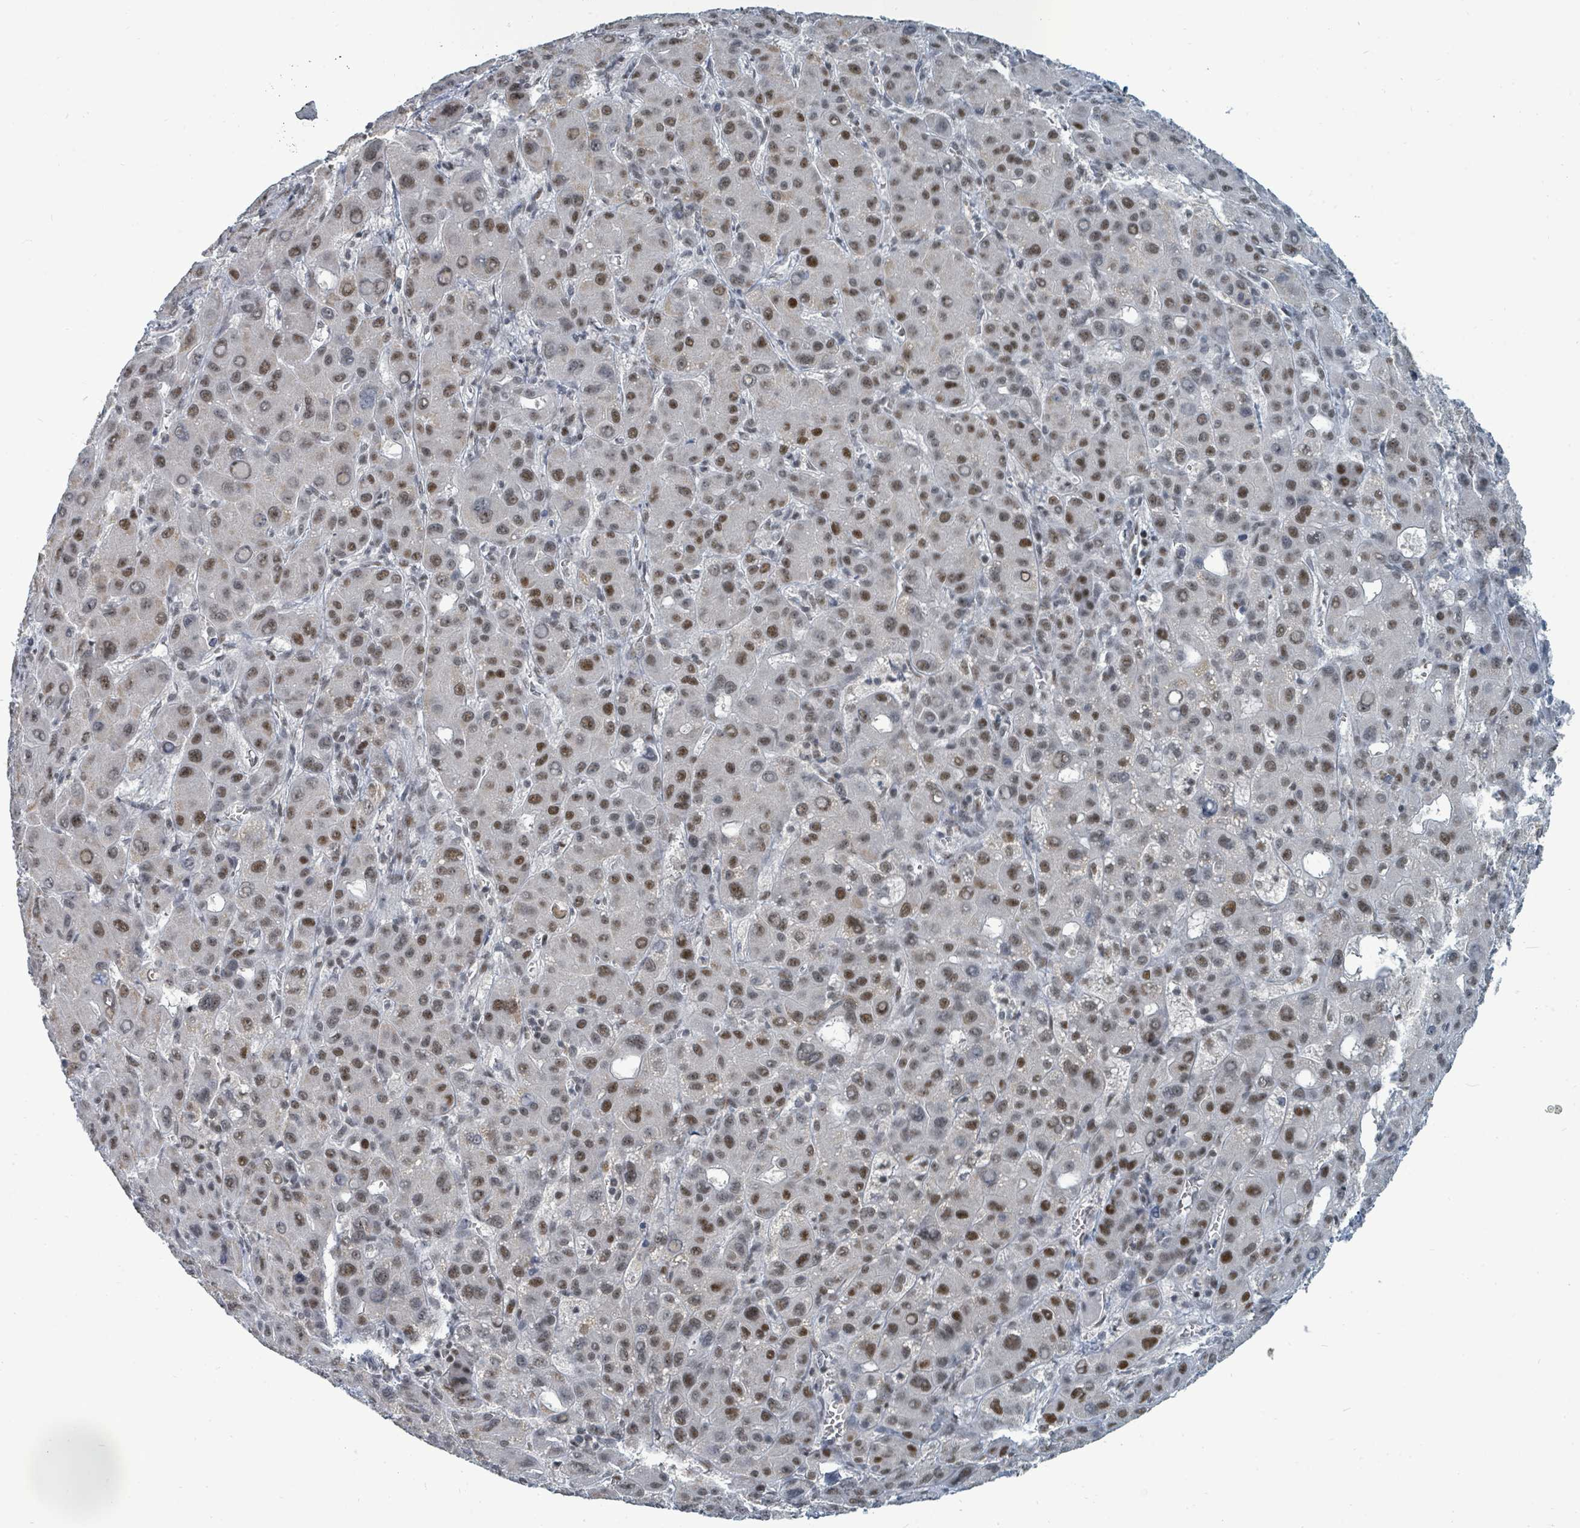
{"staining": {"intensity": "moderate", "quantity": ">75%", "location": "nuclear"}, "tissue": "liver cancer", "cell_type": "Tumor cells", "image_type": "cancer", "snomed": [{"axis": "morphology", "description": "Carcinoma, Hepatocellular, NOS"}, {"axis": "topography", "description": "Liver"}], "caption": "High-power microscopy captured an immunohistochemistry photomicrograph of hepatocellular carcinoma (liver), revealing moderate nuclear expression in about >75% of tumor cells.", "gene": "UCK1", "patient": {"sex": "male", "age": 55}}